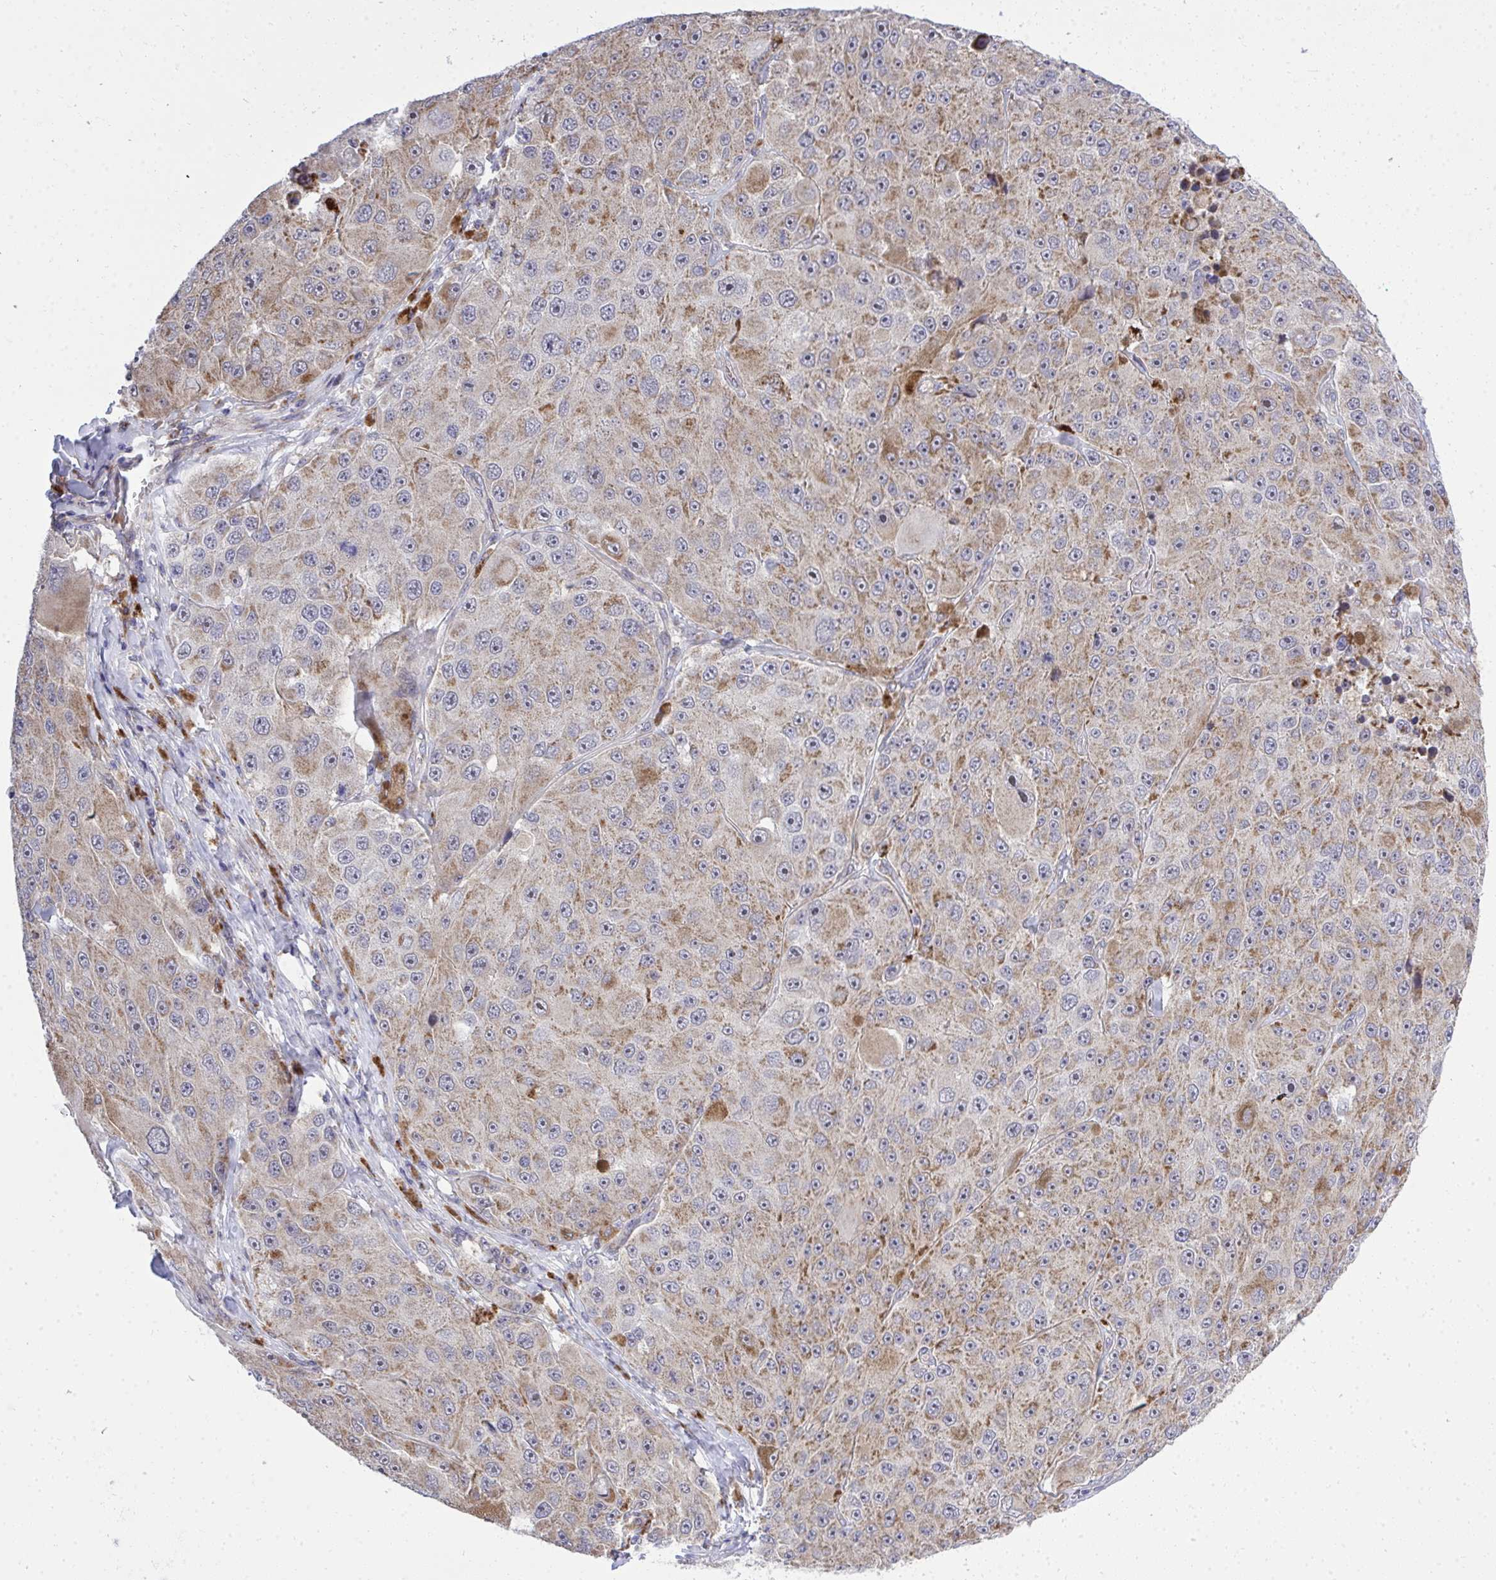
{"staining": {"intensity": "moderate", "quantity": ">75%", "location": "cytoplasmic/membranous"}, "tissue": "melanoma", "cell_type": "Tumor cells", "image_type": "cancer", "snomed": [{"axis": "morphology", "description": "Malignant melanoma, Metastatic site"}, {"axis": "topography", "description": "Lymph node"}], "caption": "Melanoma stained with DAB immunohistochemistry (IHC) exhibits medium levels of moderate cytoplasmic/membranous positivity in approximately >75% of tumor cells. The staining was performed using DAB (3,3'-diaminobenzidine) to visualize the protein expression in brown, while the nuclei were stained in blue with hematoxylin (Magnification: 20x).", "gene": "XAF1", "patient": {"sex": "male", "age": 62}}